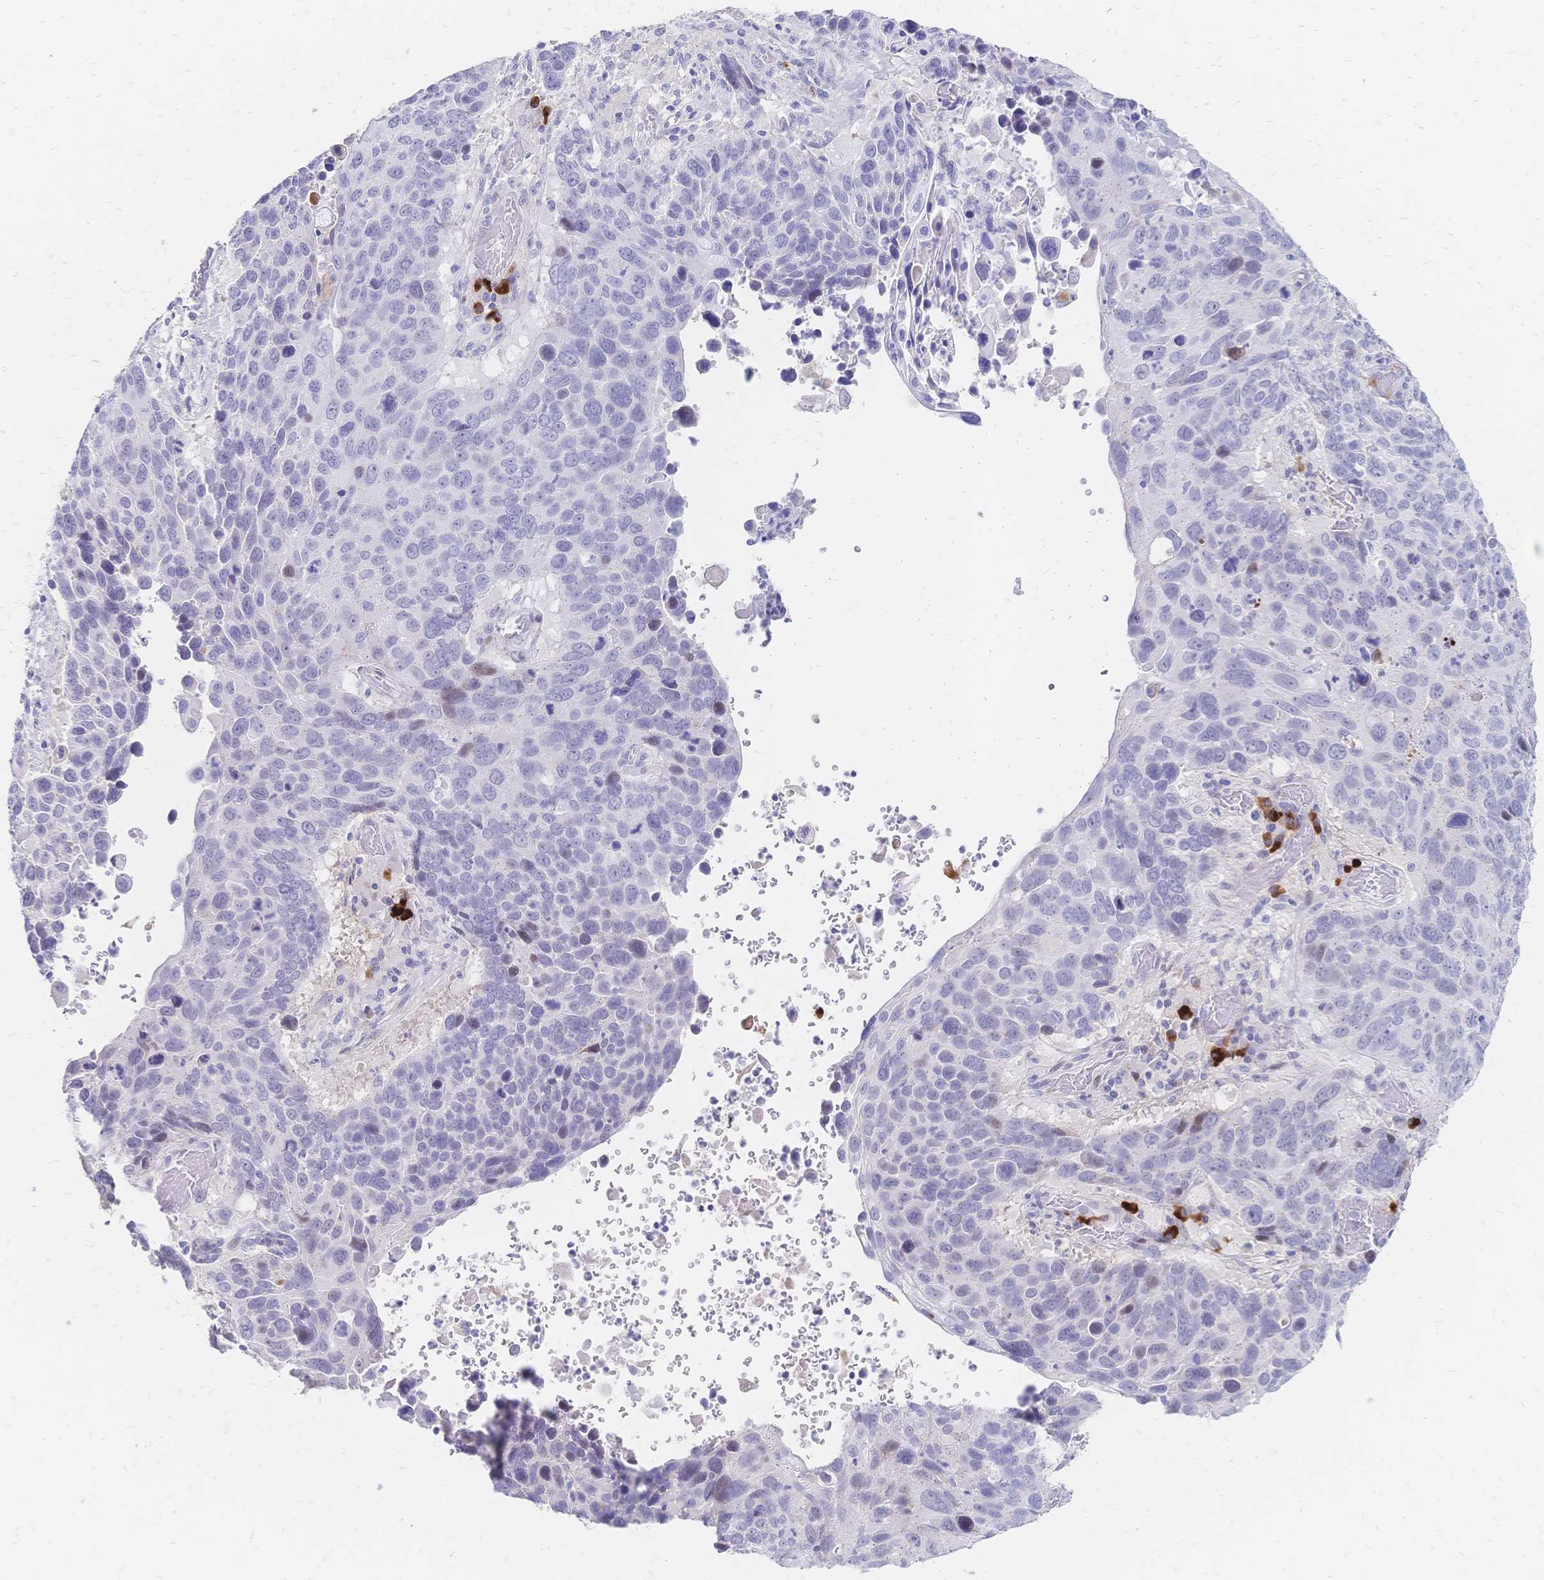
{"staining": {"intensity": "negative", "quantity": "none", "location": "none"}, "tissue": "lung cancer", "cell_type": "Tumor cells", "image_type": "cancer", "snomed": [{"axis": "morphology", "description": "Squamous cell carcinoma, NOS"}, {"axis": "topography", "description": "Lung"}], "caption": "Lung squamous cell carcinoma was stained to show a protein in brown. There is no significant expression in tumor cells.", "gene": "PSORS1C2", "patient": {"sex": "male", "age": 68}}